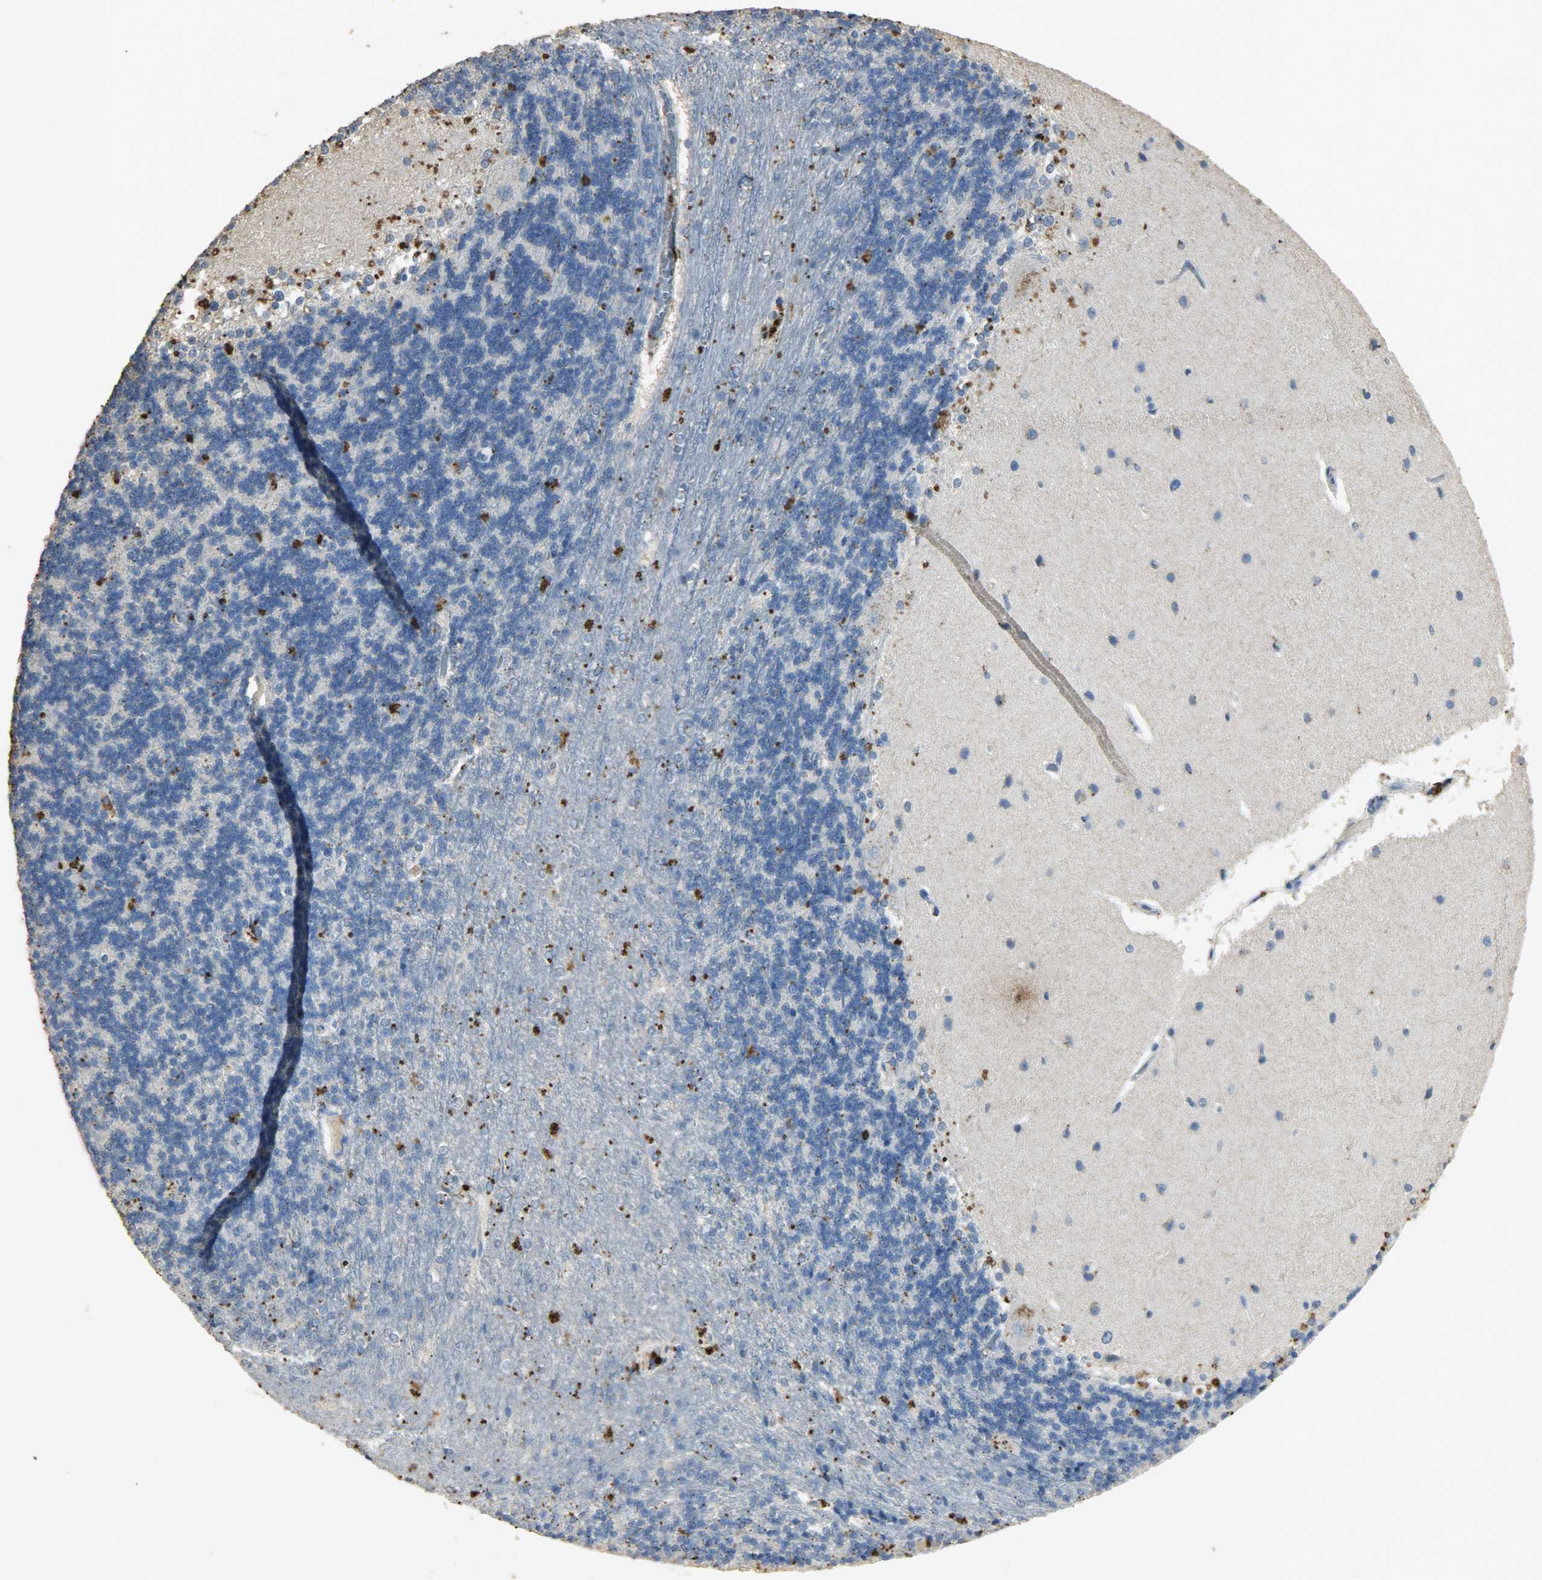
{"staining": {"intensity": "negative", "quantity": "none", "location": "none"}, "tissue": "cerebellum", "cell_type": "Cells in granular layer", "image_type": "normal", "snomed": [{"axis": "morphology", "description": "Normal tissue, NOS"}, {"axis": "topography", "description": "Cerebellum"}], "caption": "High magnification brightfield microscopy of normal cerebellum stained with DAB (3,3'-diaminobenzidine) (brown) and counterstained with hematoxylin (blue): cells in granular layer show no significant expression.", "gene": "ASB9", "patient": {"sex": "female", "age": 54}}